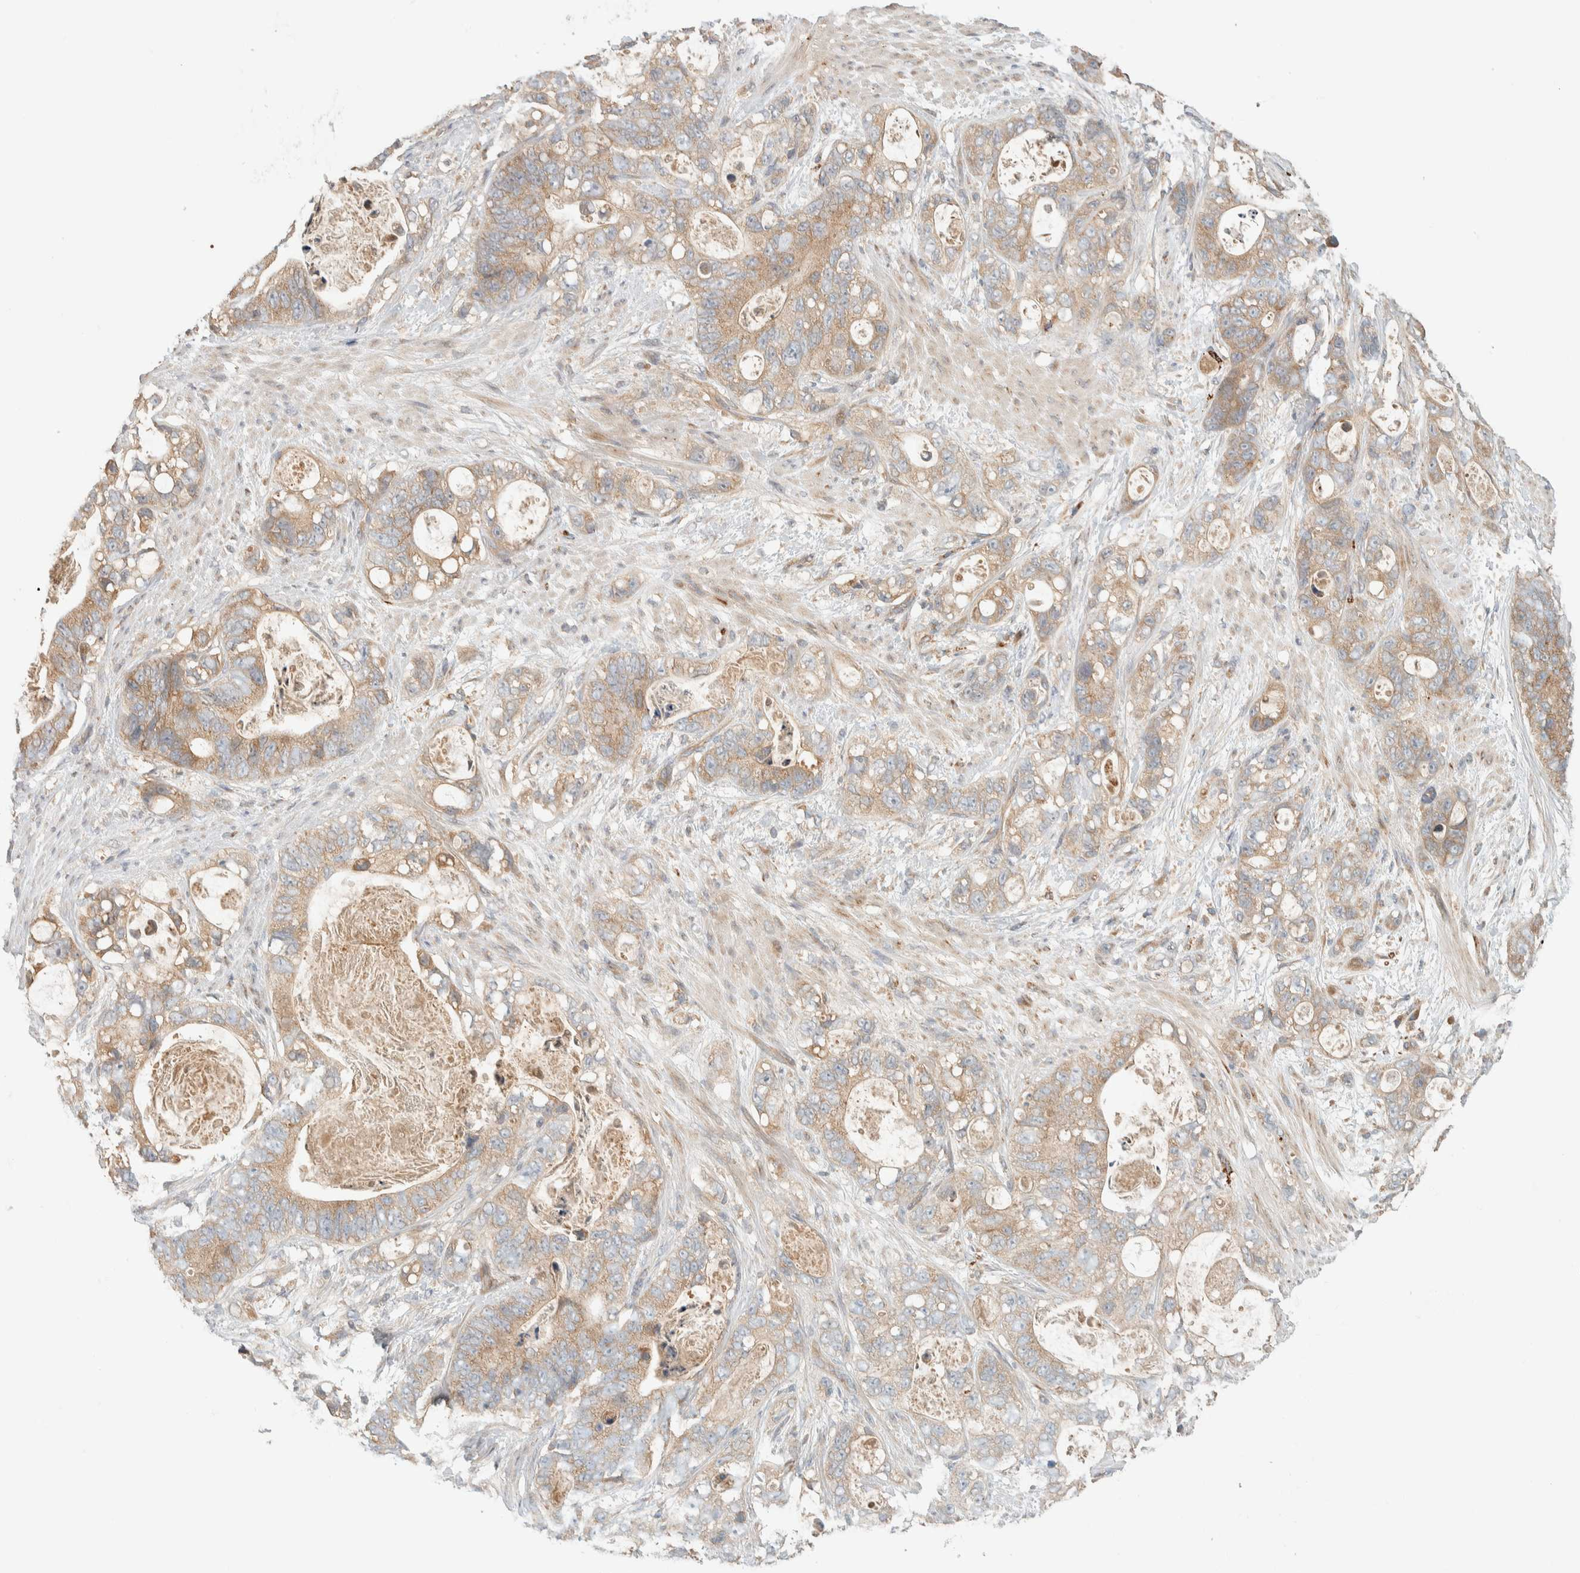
{"staining": {"intensity": "weak", "quantity": ">75%", "location": "cytoplasmic/membranous"}, "tissue": "stomach cancer", "cell_type": "Tumor cells", "image_type": "cancer", "snomed": [{"axis": "morphology", "description": "Normal tissue, NOS"}, {"axis": "morphology", "description": "Adenocarcinoma, NOS"}, {"axis": "topography", "description": "Stomach"}], "caption": "Tumor cells demonstrate low levels of weak cytoplasmic/membranous expression in approximately >75% of cells in stomach adenocarcinoma.", "gene": "FAM167A", "patient": {"sex": "female", "age": 89}}